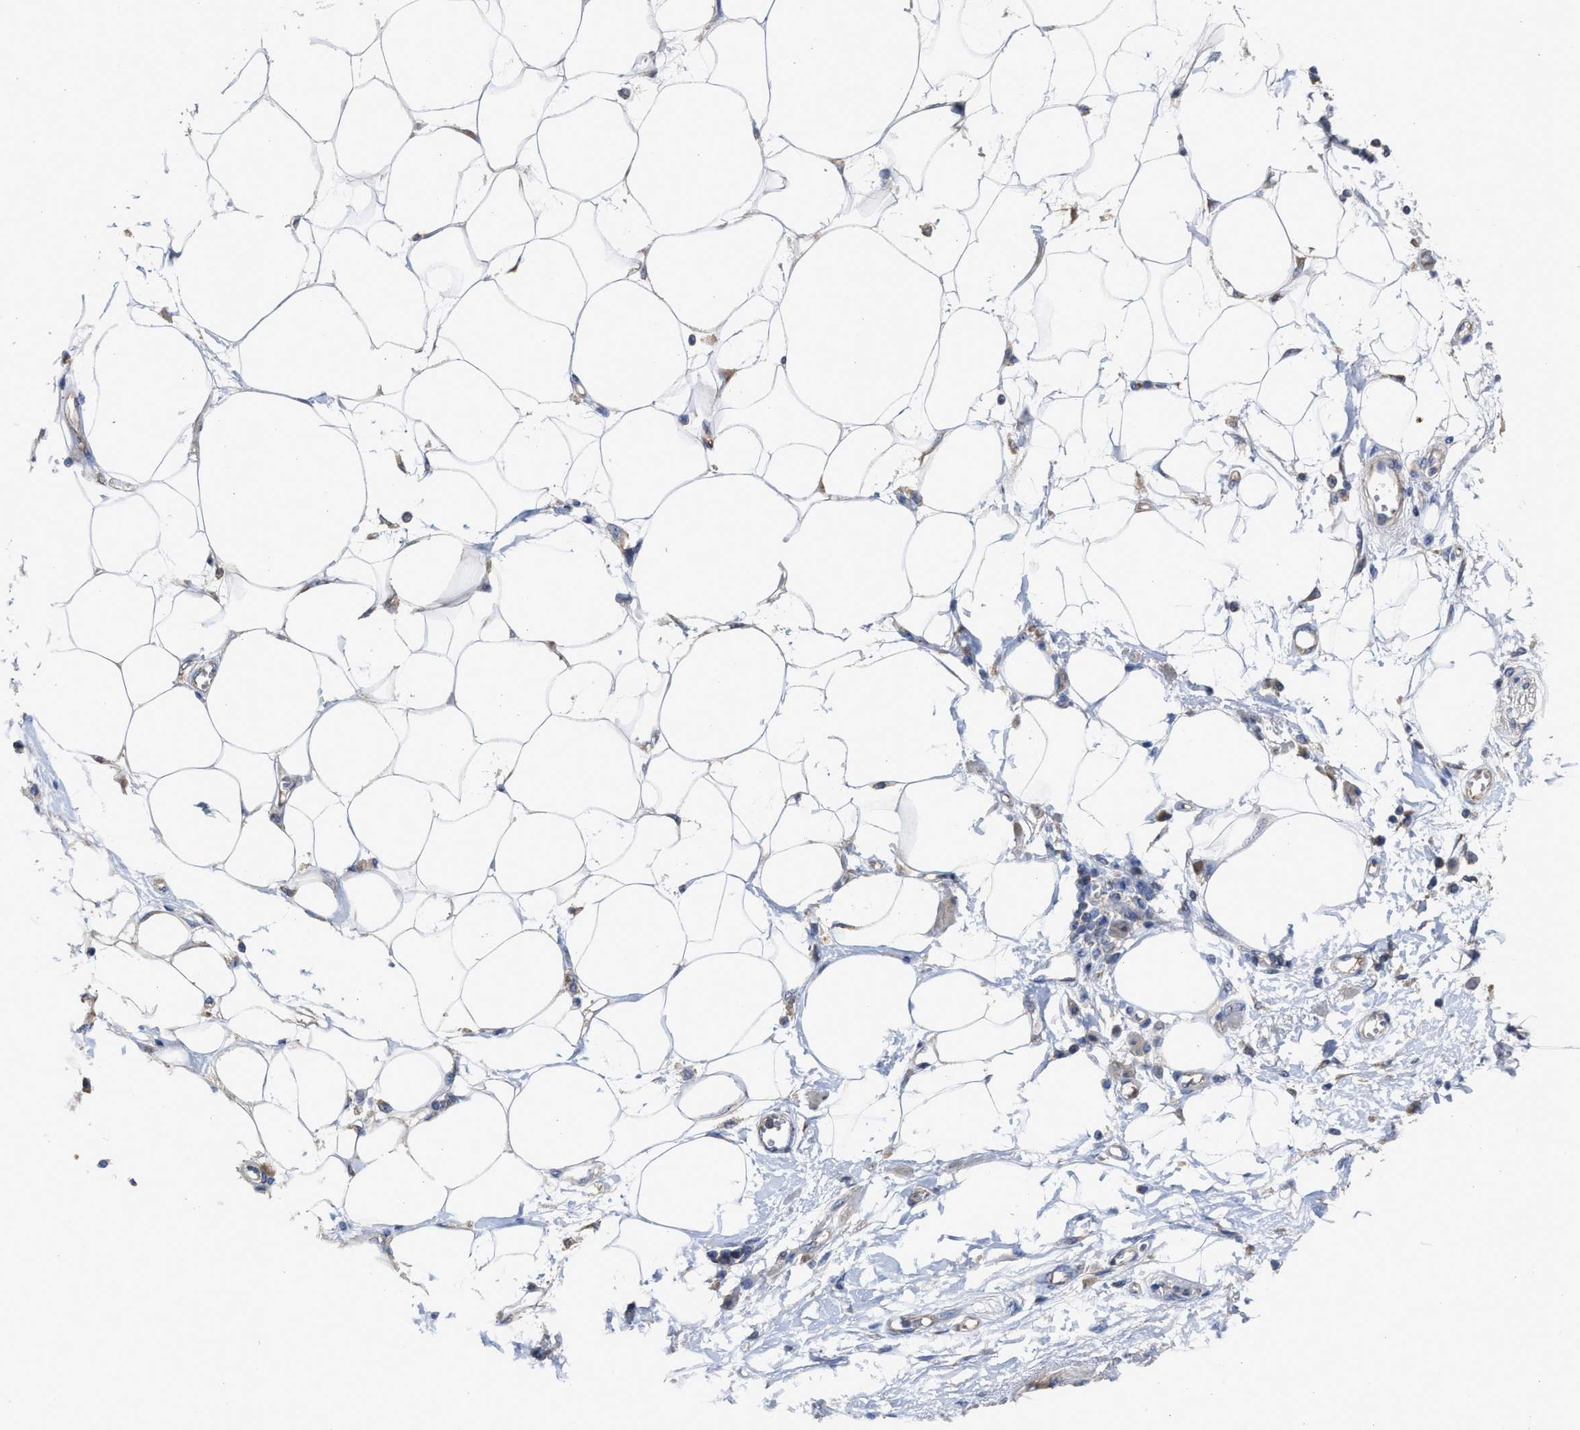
{"staining": {"intensity": "weak", "quantity": "25%-75%", "location": "cytoplasmic/membranous"}, "tissue": "adipose tissue", "cell_type": "Adipocytes", "image_type": "normal", "snomed": [{"axis": "morphology", "description": "Normal tissue, NOS"}, {"axis": "morphology", "description": "Adenocarcinoma, NOS"}, {"axis": "topography", "description": "Duodenum"}, {"axis": "topography", "description": "Peripheral nerve tissue"}], "caption": "There is low levels of weak cytoplasmic/membranous staining in adipocytes of normal adipose tissue, as demonstrated by immunohistochemical staining (brown color).", "gene": "UPF1", "patient": {"sex": "female", "age": 60}}